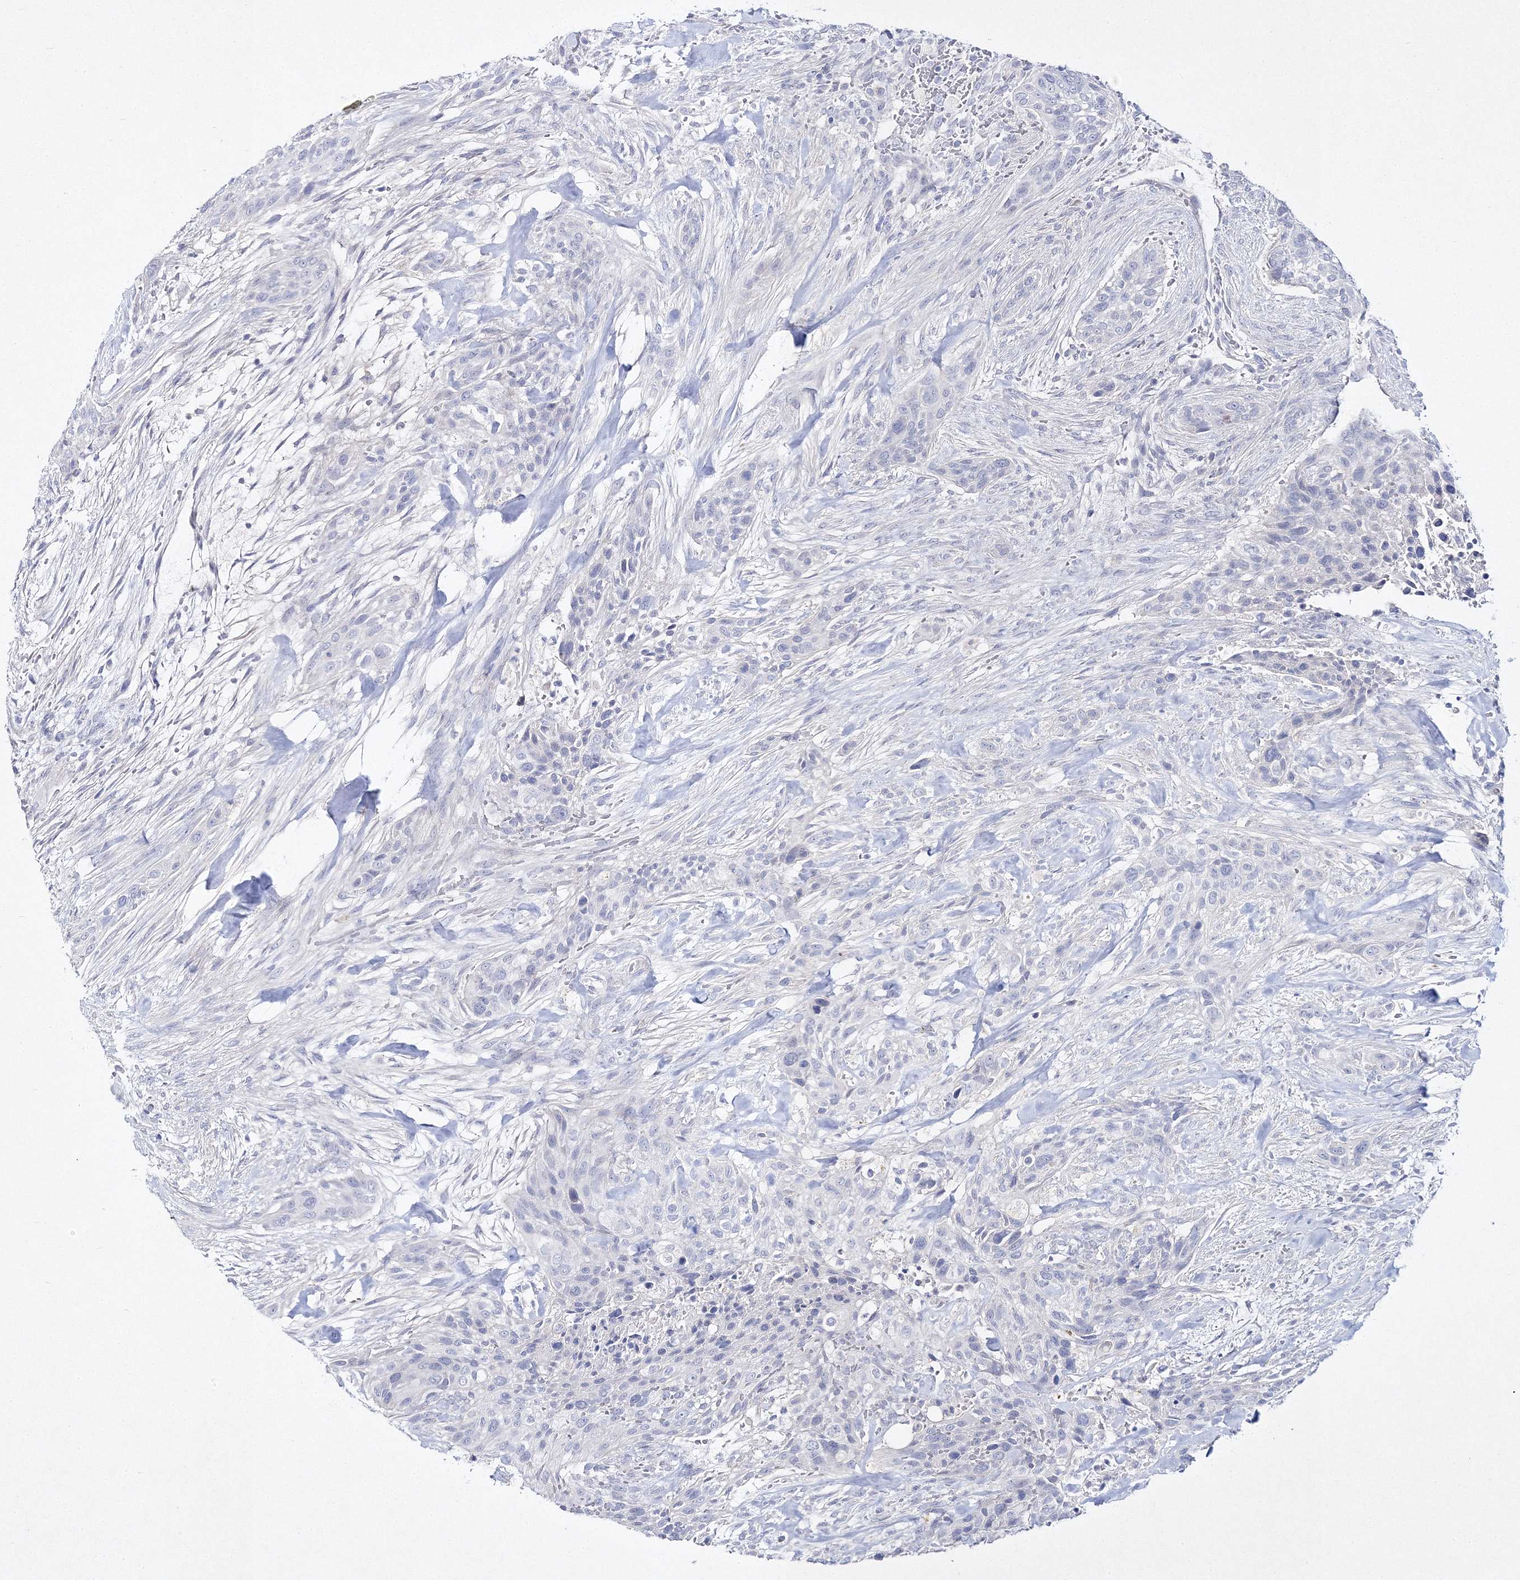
{"staining": {"intensity": "negative", "quantity": "none", "location": "none"}, "tissue": "urothelial cancer", "cell_type": "Tumor cells", "image_type": "cancer", "snomed": [{"axis": "morphology", "description": "Urothelial carcinoma, High grade"}, {"axis": "topography", "description": "Urinary bladder"}], "caption": "Immunohistochemistry (IHC) histopathology image of urothelial carcinoma (high-grade) stained for a protein (brown), which exhibits no staining in tumor cells. The staining was performed using DAB to visualize the protein expression in brown, while the nuclei were stained in blue with hematoxylin (Magnification: 20x).", "gene": "NEU4", "patient": {"sex": "male", "age": 35}}